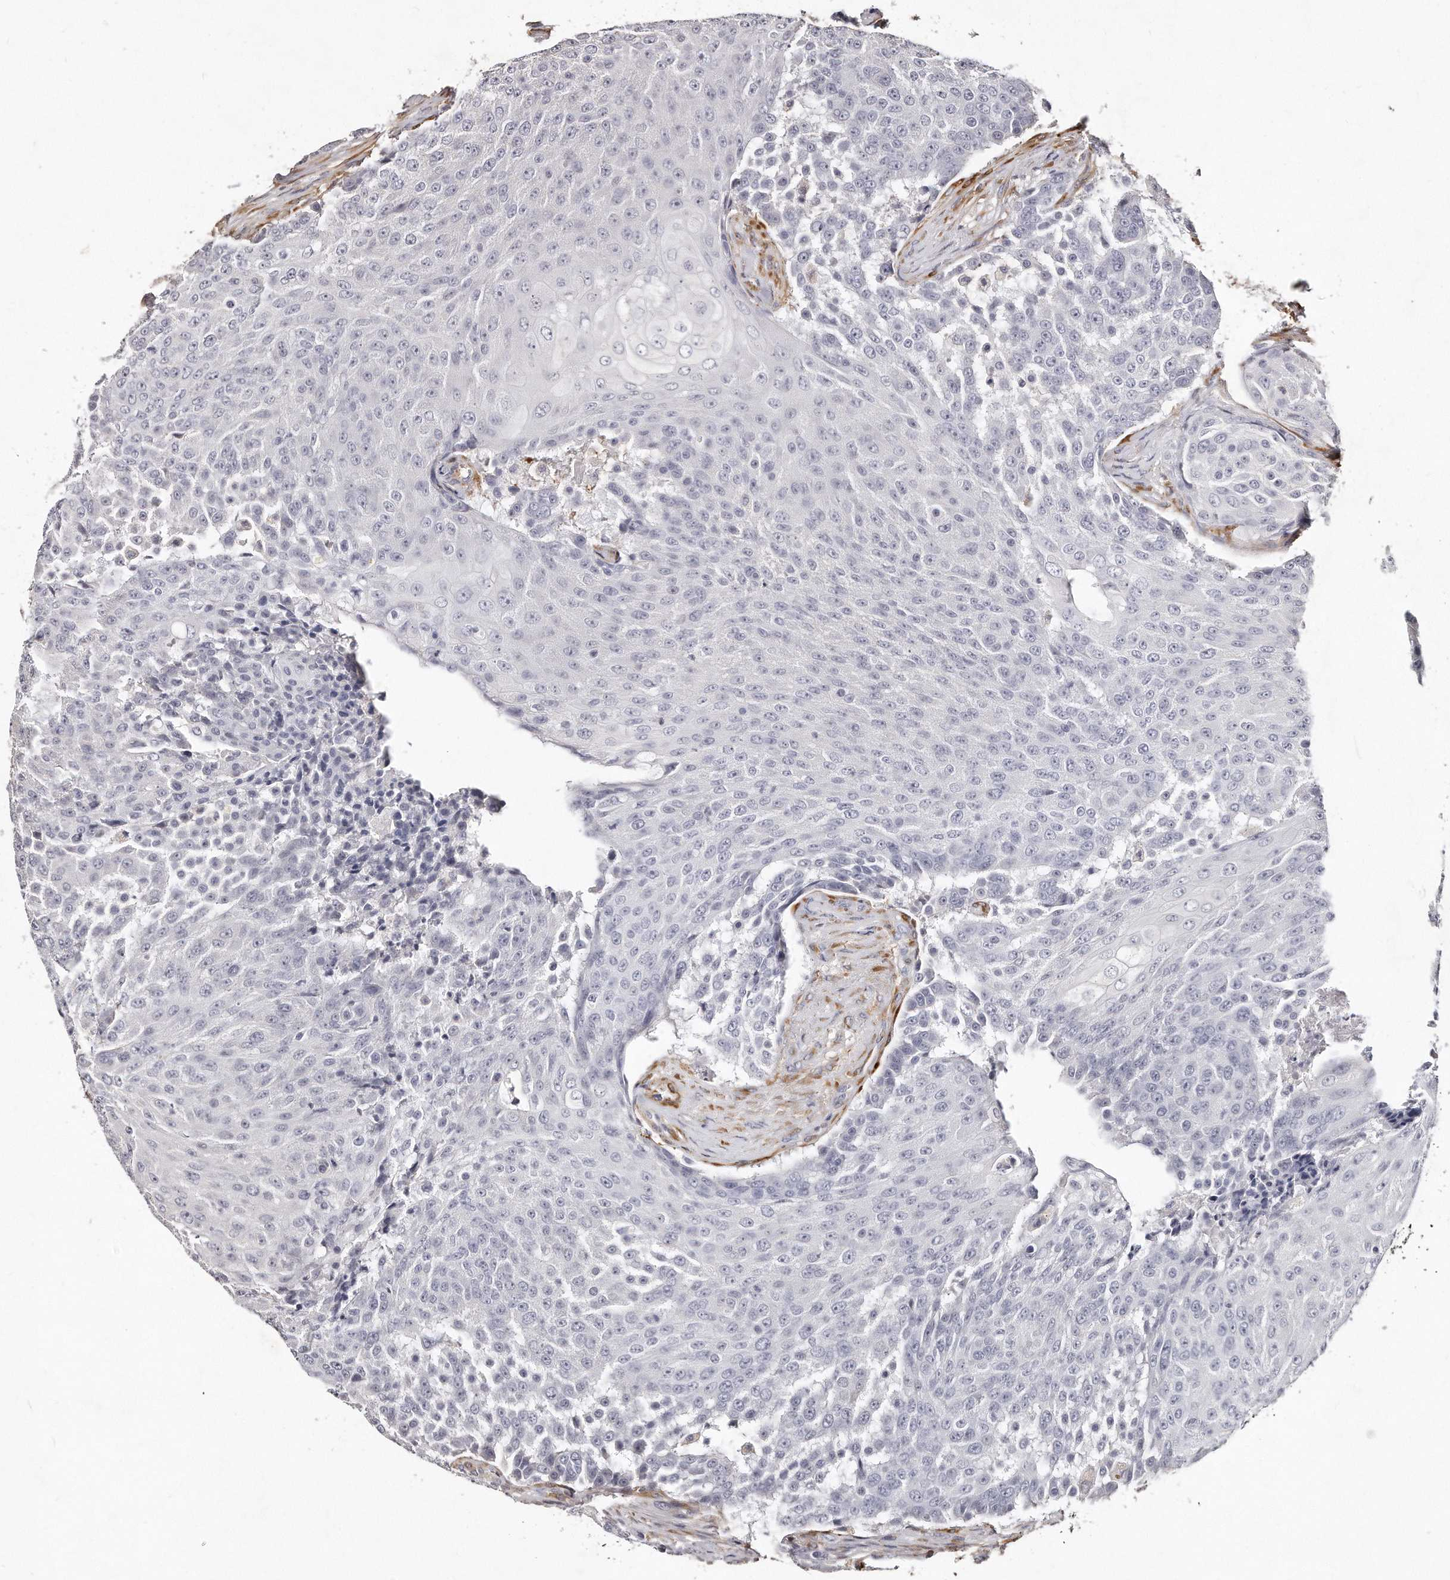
{"staining": {"intensity": "negative", "quantity": "none", "location": "none"}, "tissue": "urothelial cancer", "cell_type": "Tumor cells", "image_type": "cancer", "snomed": [{"axis": "morphology", "description": "Urothelial carcinoma, High grade"}, {"axis": "topography", "description": "Urinary bladder"}], "caption": "IHC of urothelial cancer shows no positivity in tumor cells.", "gene": "LMOD1", "patient": {"sex": "female", "age": 63}}